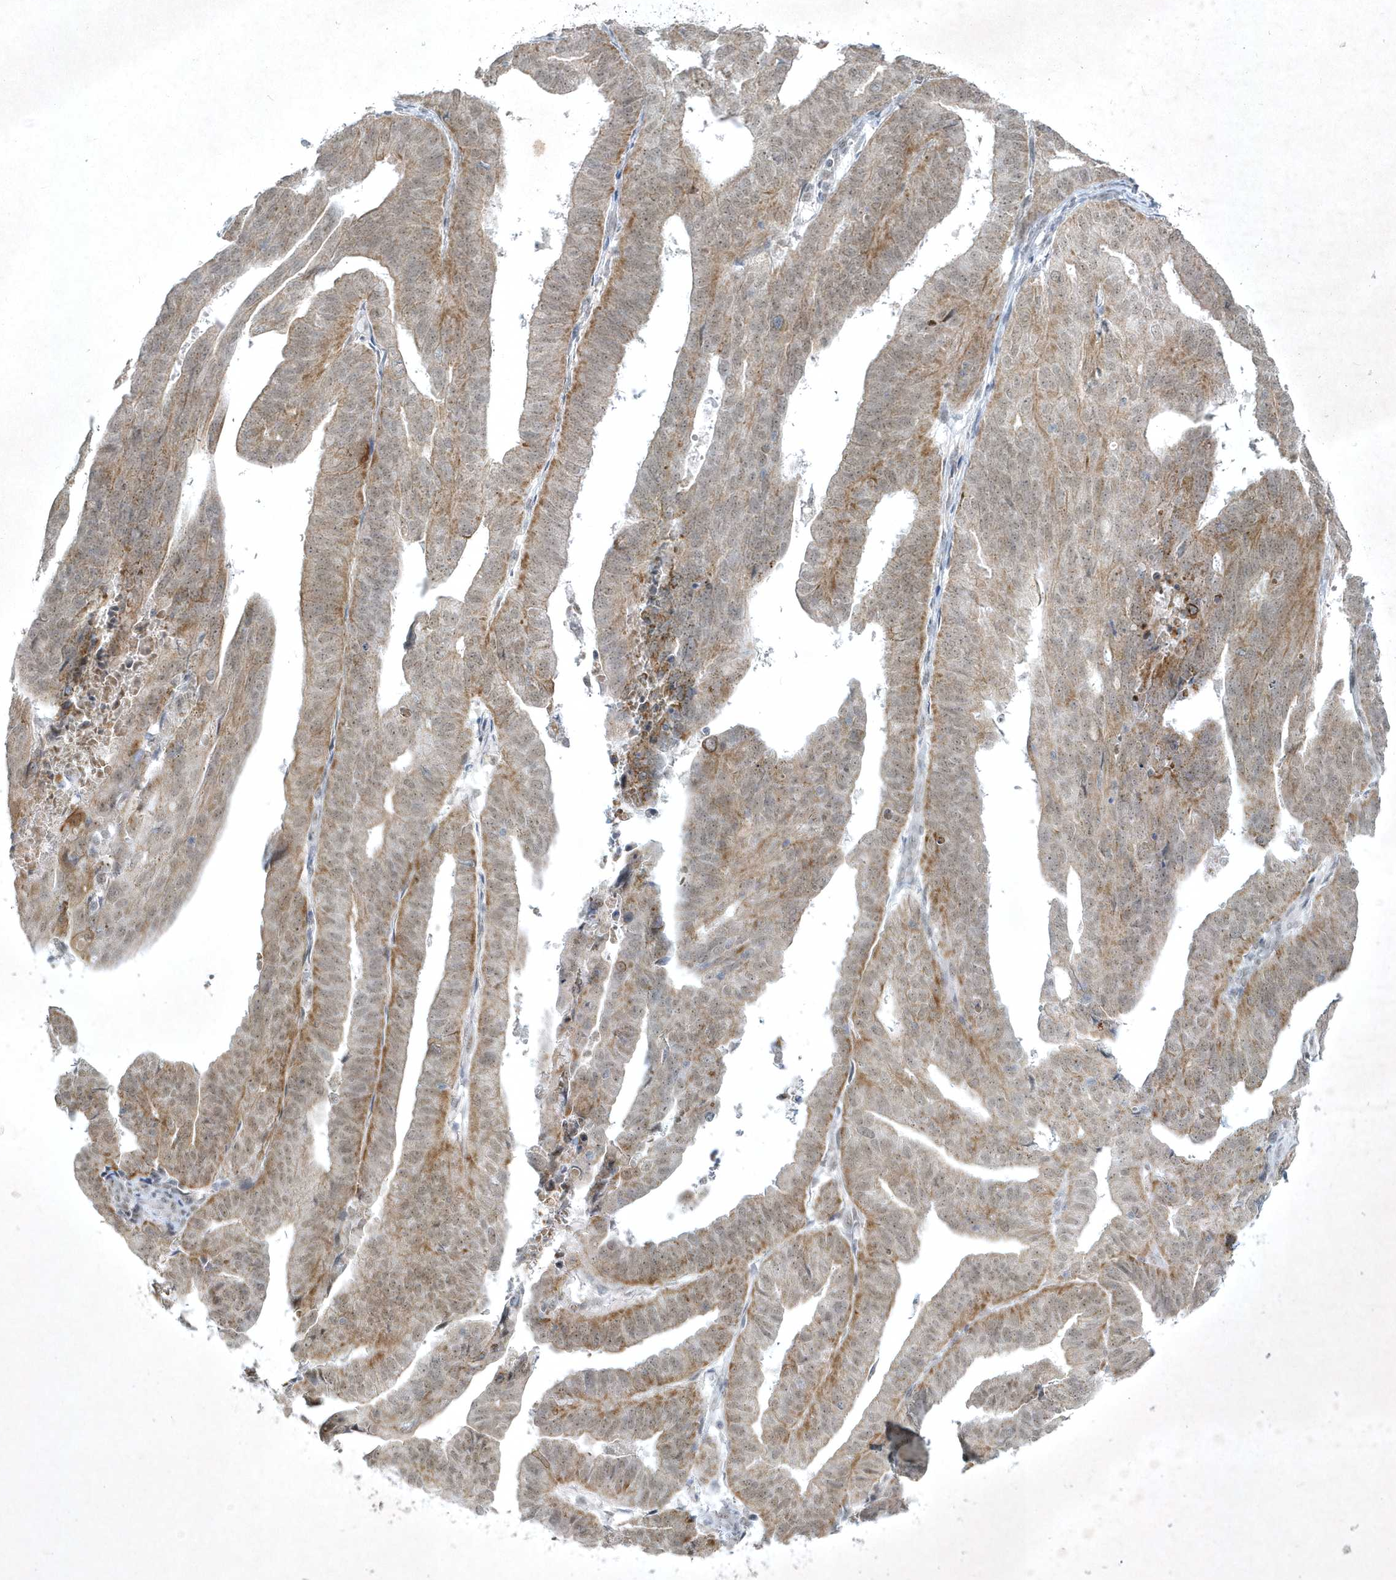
{"staining": {"intensity": "moderate", "quantity": "25%-75%", "location": "cytoplasmic/membranous,nuclear"}, "tissue": "endometrial cancer", "cell_type": "Tumor cells", "image_type": "cancer", "snomed": [{"axis": "morphology", "description": "Adenocarcinoma, NOS"}, {"axis": "topography", "description": "Uterus"}], "caption": "Immunohistochemical staining of endometrial adenocarcinoma shows moderate cytoplasmic/membranous and nuclear protein expression in approximately 25%-75% of tumor cells. (brown staining indicates protein expression, while blue staining denotes nuclei).", "gene": "ZBTB9", "patient": {"sex": "female", "age": 77}}